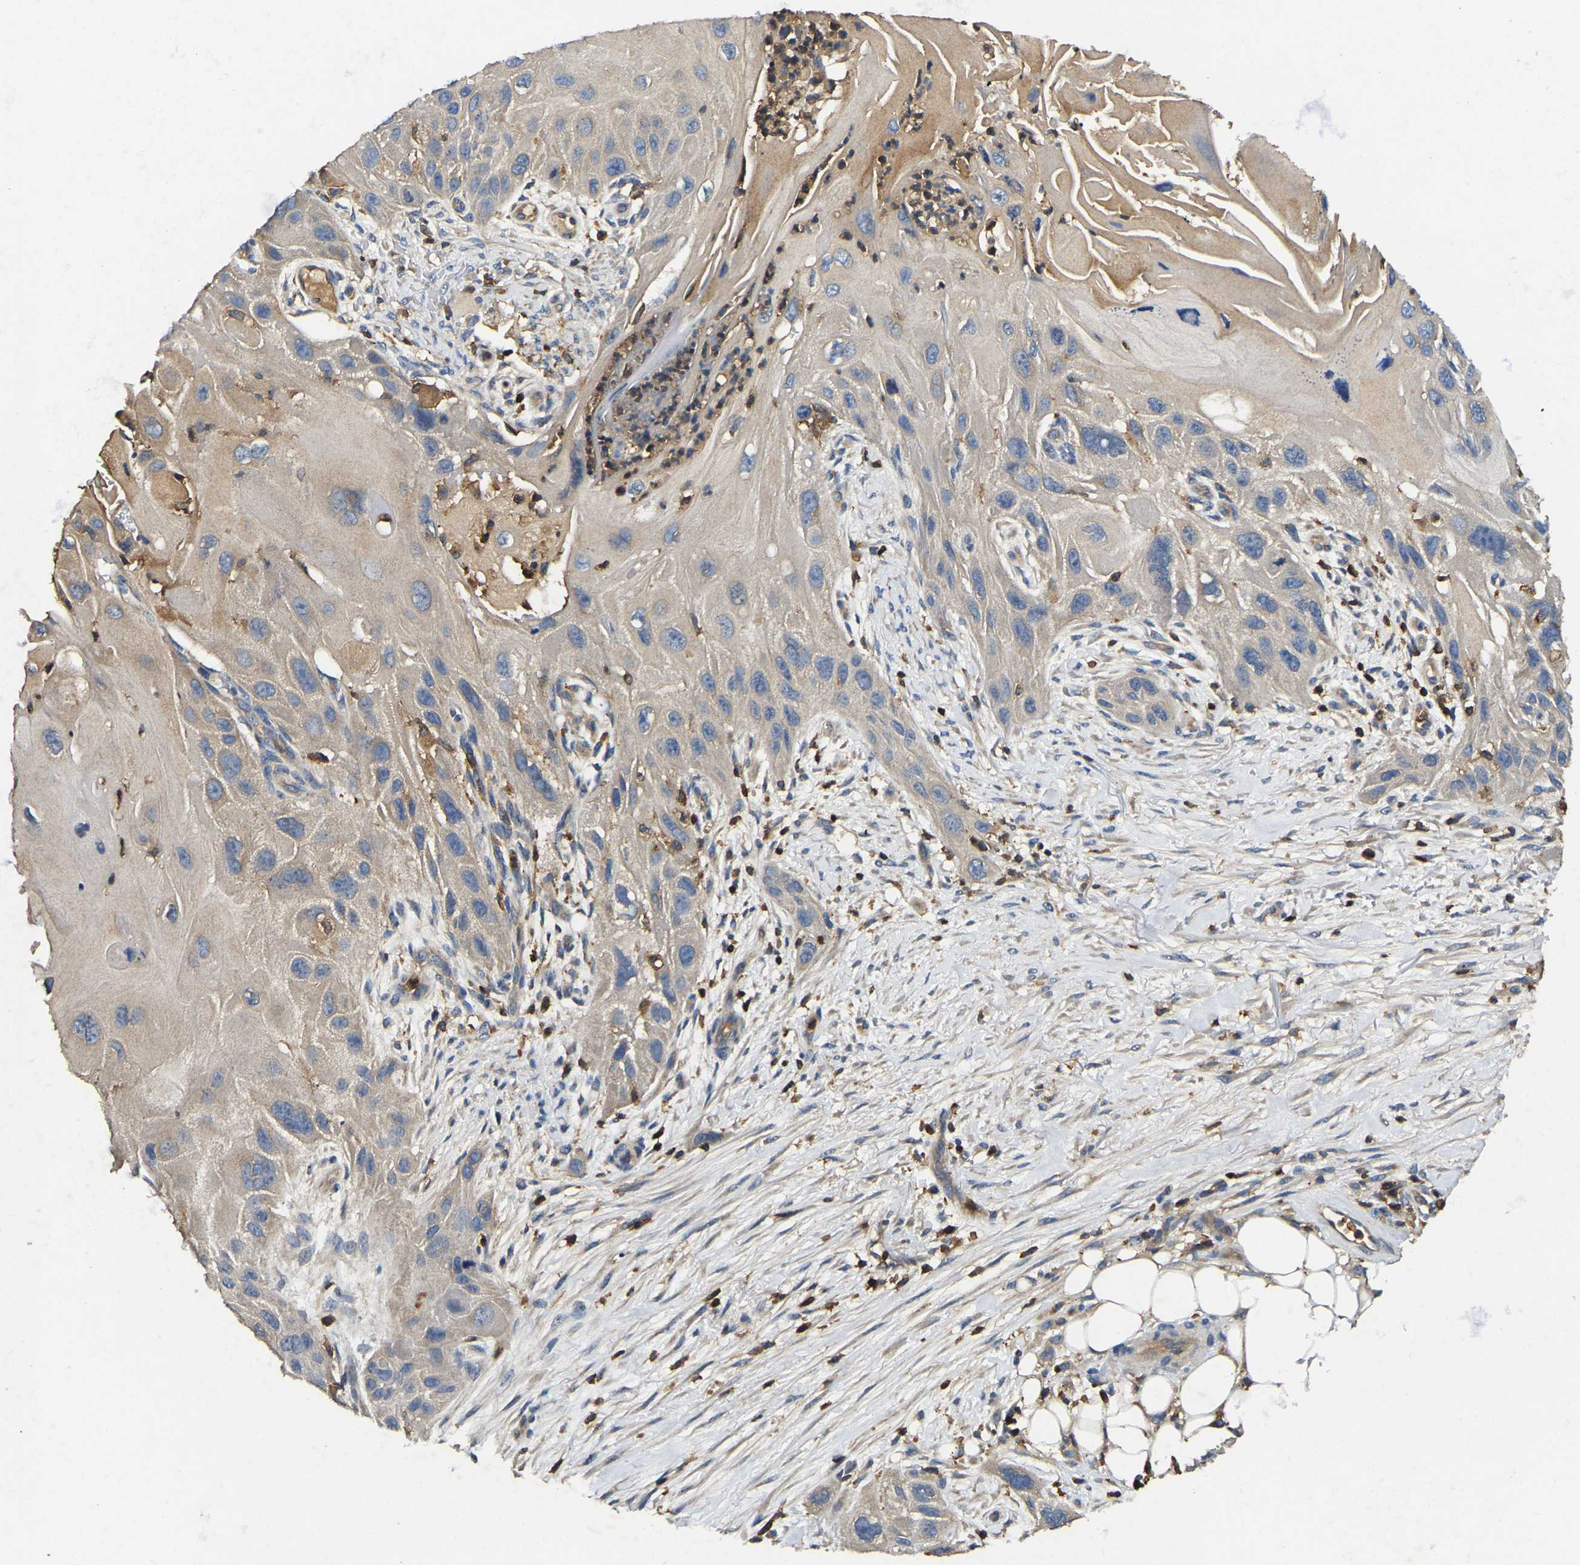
{"staining": {"intensity": "negative", "quantity": "none", "location": "none"}, "tissue": "skin cancer", "cell_type": "Tumor cells", "image_type": "cancer", "snomed": [{"axis": "morphology", "description": "Squamous cell carcinoma, NOS"}, {"axis": "topography", "description": "Skin"}], "caption": "Protein analysis of skin cancer displays no significant expression in tumor cells.", "gene": "SMPD2", "patient": {"sex": "female", "age": 77}}